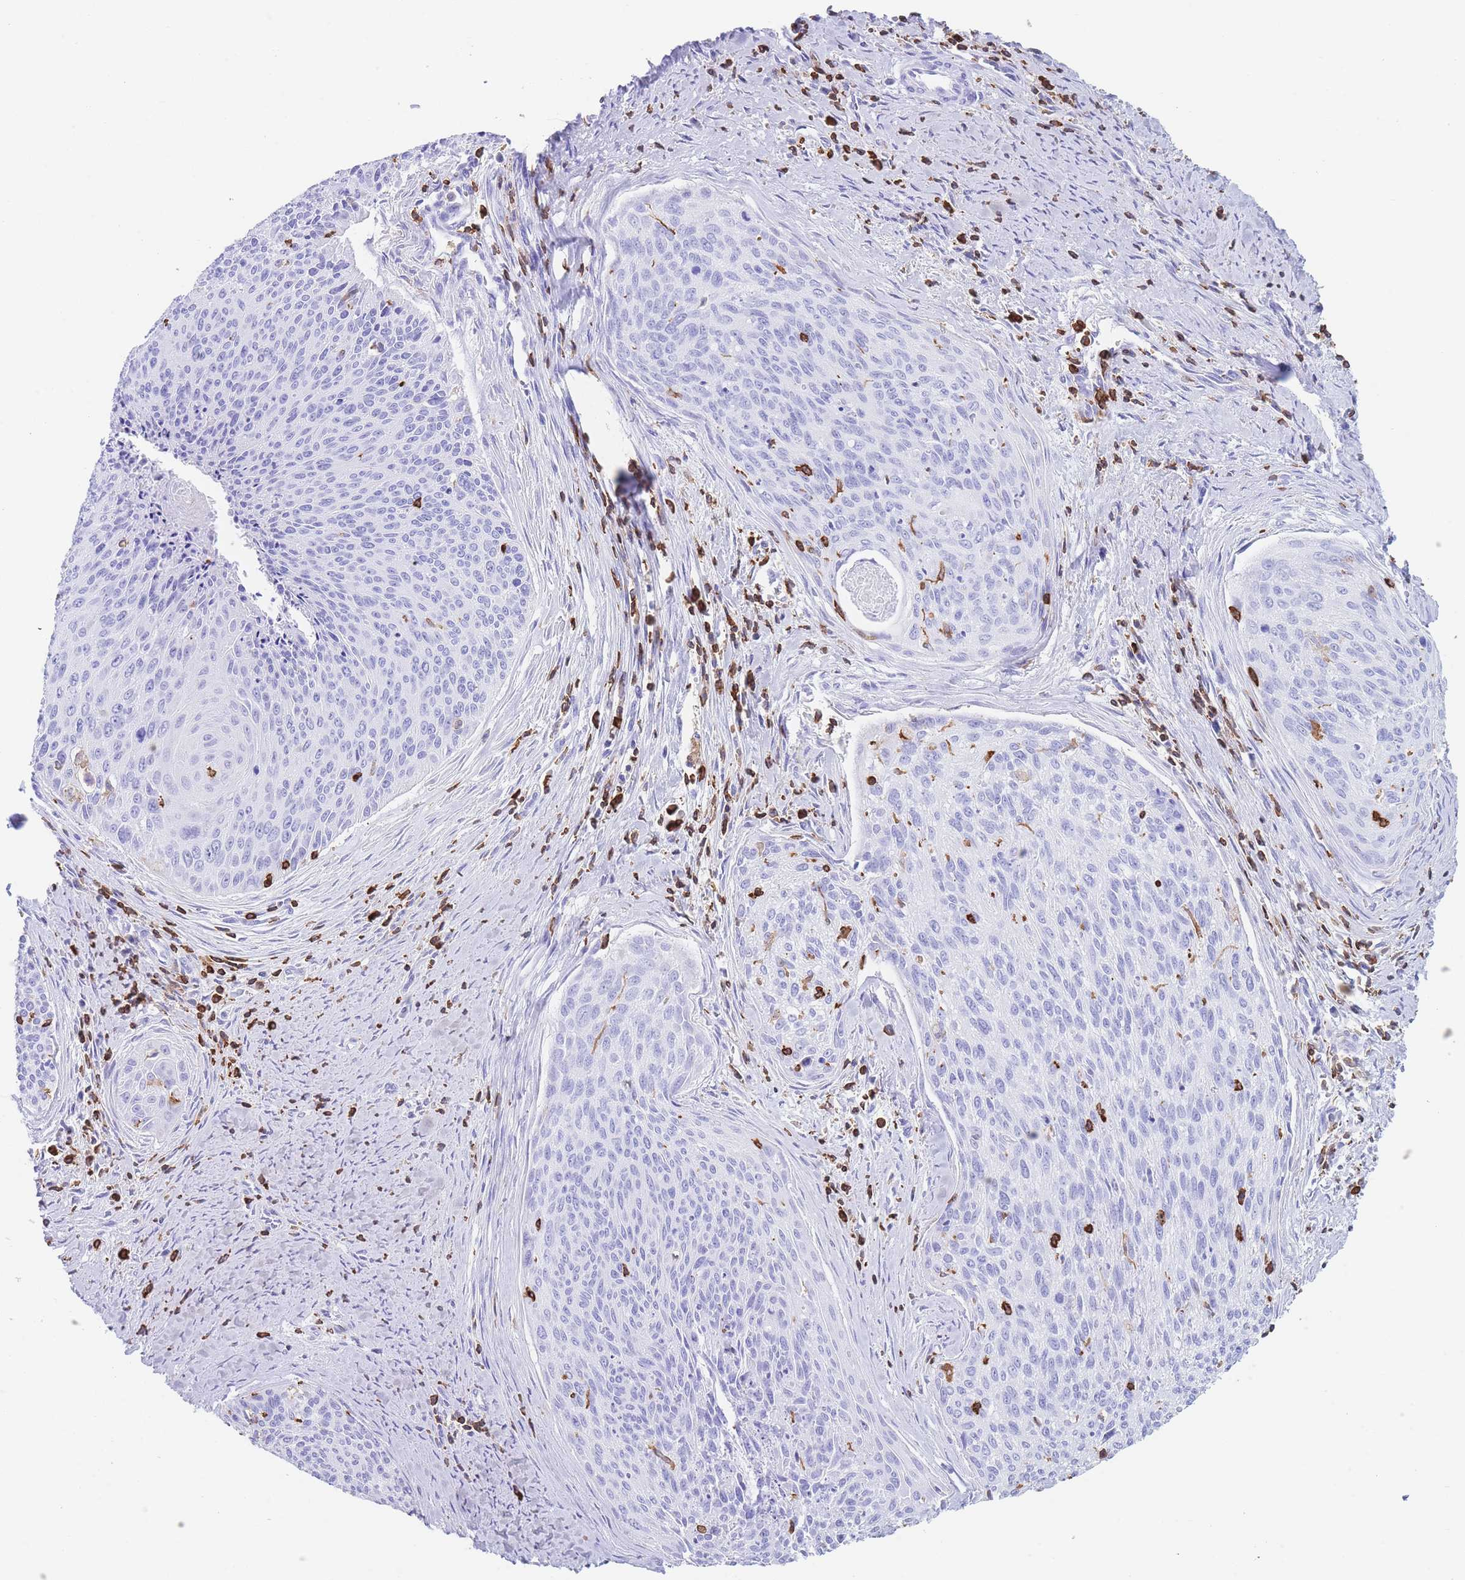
{"staining": {"intensity": "moderate", "quantity": "<25%", "location": "cytoplasmic/membranous"}, "tissue": "cervical cancer", "cell_type": "Tumor cells", "image_type": "cancer", "snomed": [{"axis": "morphology", "description": "Squamous cell carcinoma, NOS"}, {"axis": "topography", "description": "Cervix"}], "caption": "Human cervical cancer (squamous cell carcinoma) stained with a protein marker displays moderate staining in tumor cells.", "gene": "CORO1A", "patient": {"sex": "female", "age": 55}}